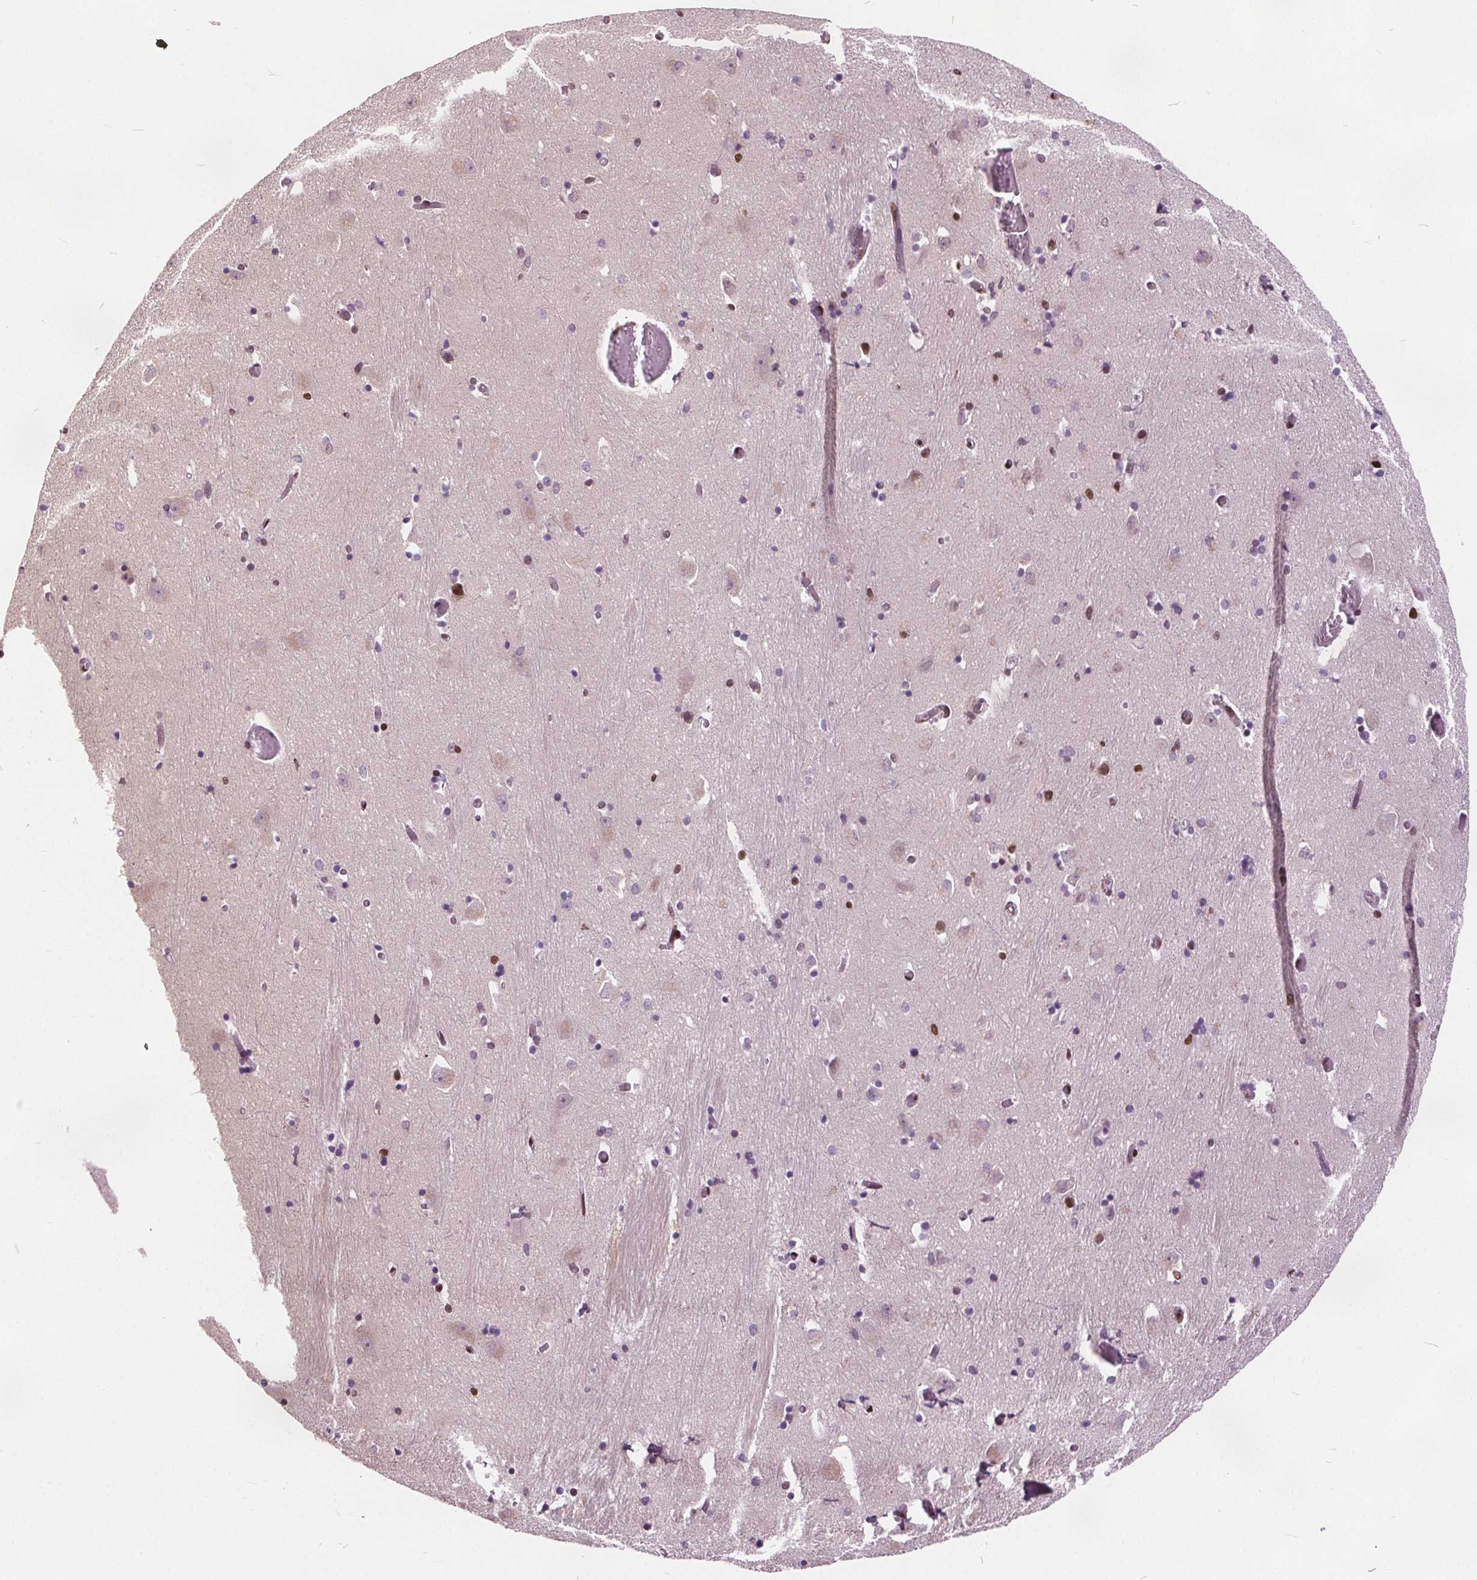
{"staining": {"intensity": "moderate", "quantity": "25%-75%", "location": "nuclear"}, "tissue": "caudate", "cell_type": "Glial cells", "image_type": "normal", "snomed": [{"axis": "morphology", "description": "Normal tissue, NOS"}, {"axis": "topography", "description": "Lateral ventricle wall"}, {"axis": "topography", "description": "Hippocampus"}], "caption": "IHC (DAB (3,3'-diaminobenzidine)) staining of benign caudate shows moderate nuclear protein expression in approximately 25%-75% of glial cells.", "gene": "ISLR2", "patient": {"sex": "female", "age": 63}}